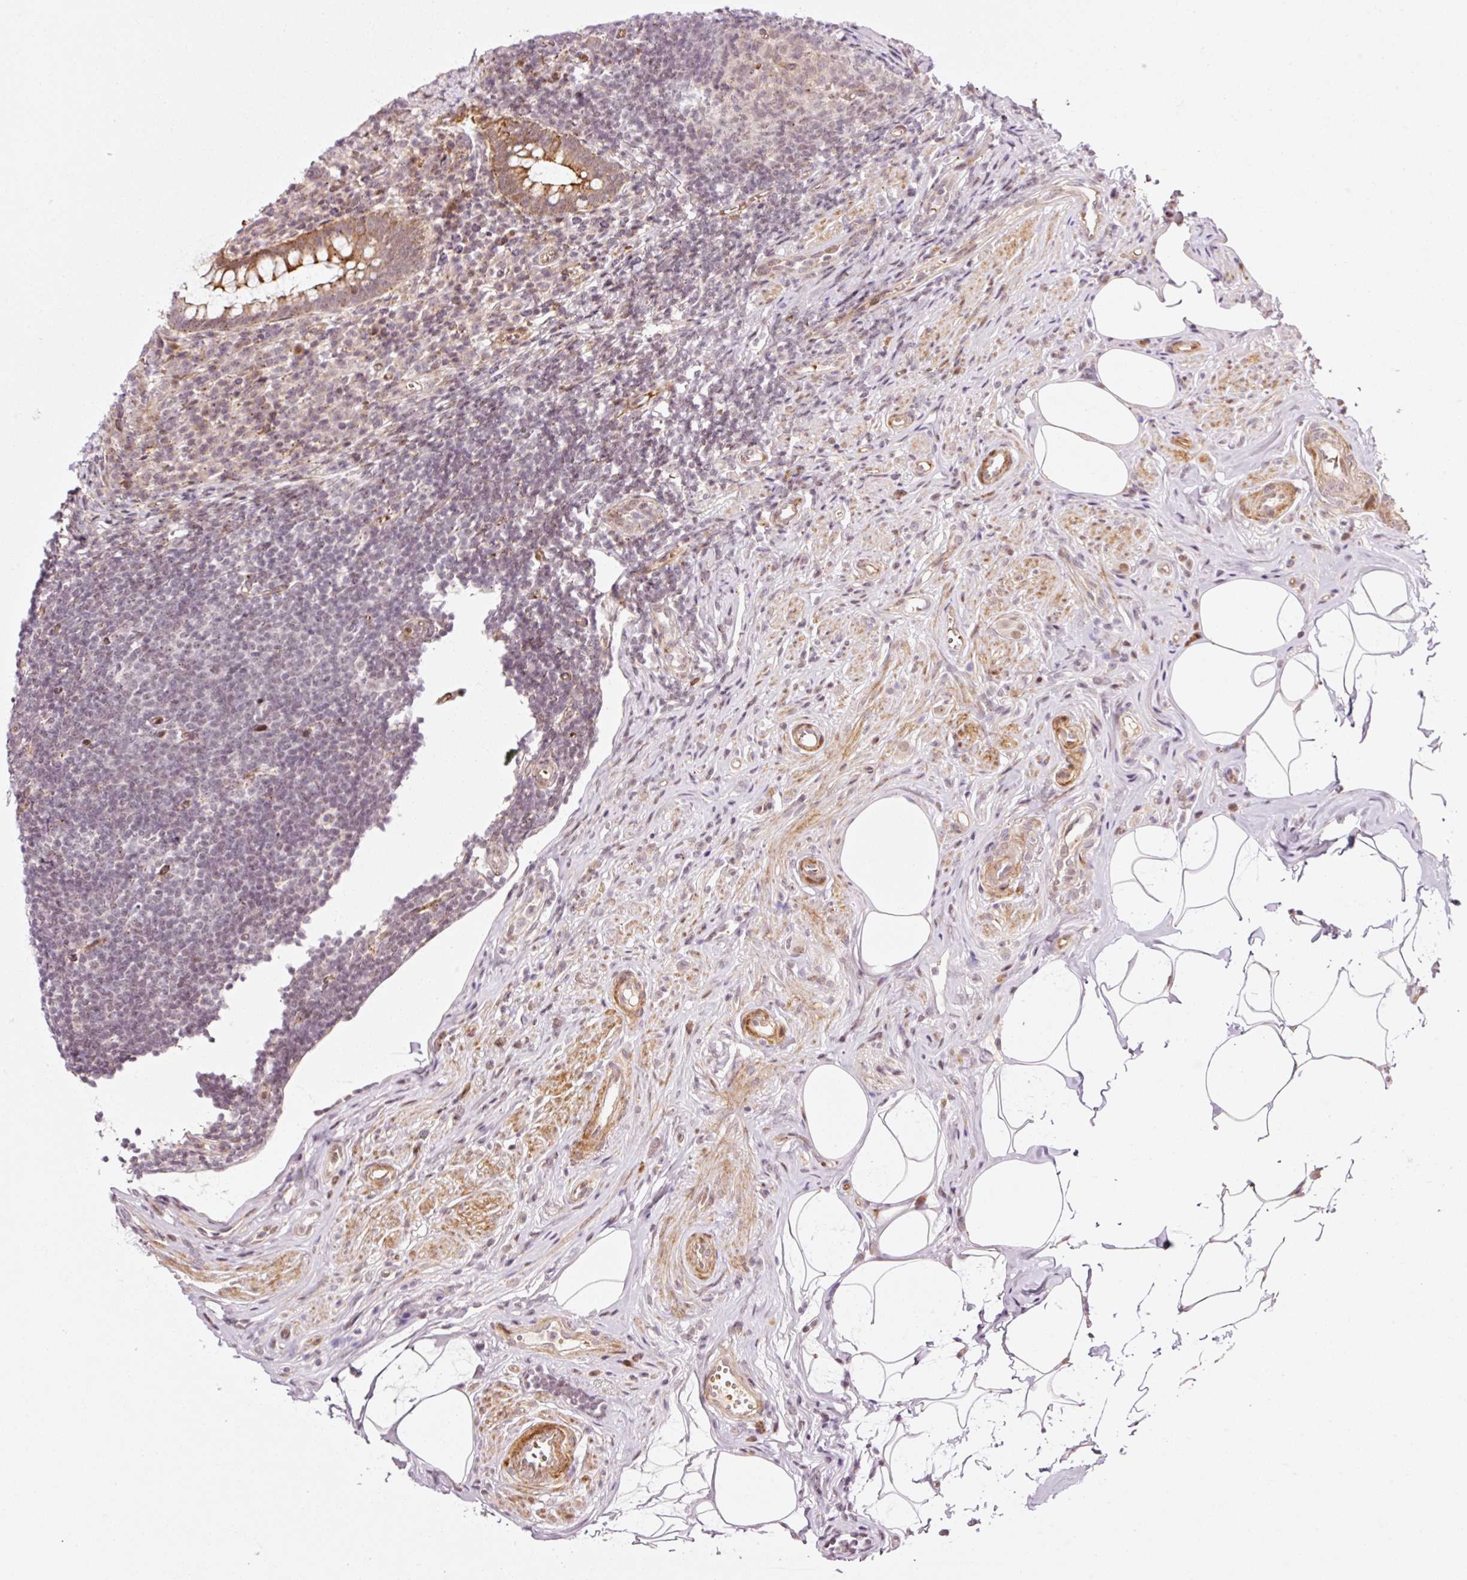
{"staining": {"intensity": "strong", "quantity": ">75%", "location": "cytoplasmic/membranous"}, "tissue": "appendix", "cell_type": "Glandular cells", "image_type": "normal", "snomed": [{"axis": "morphology", "description": "Normal tissue, NOS"}, {"axis": "topography", "description": "Appendix"}], "caption": "This histopathology image reveals IHC staining of benign appendix, with high strong cytoplasmic/membranous staining in approximately >75% of glandular cells.", "gene": "ANKRD20A1", "patient": {"sex": "female", "age": 56}}